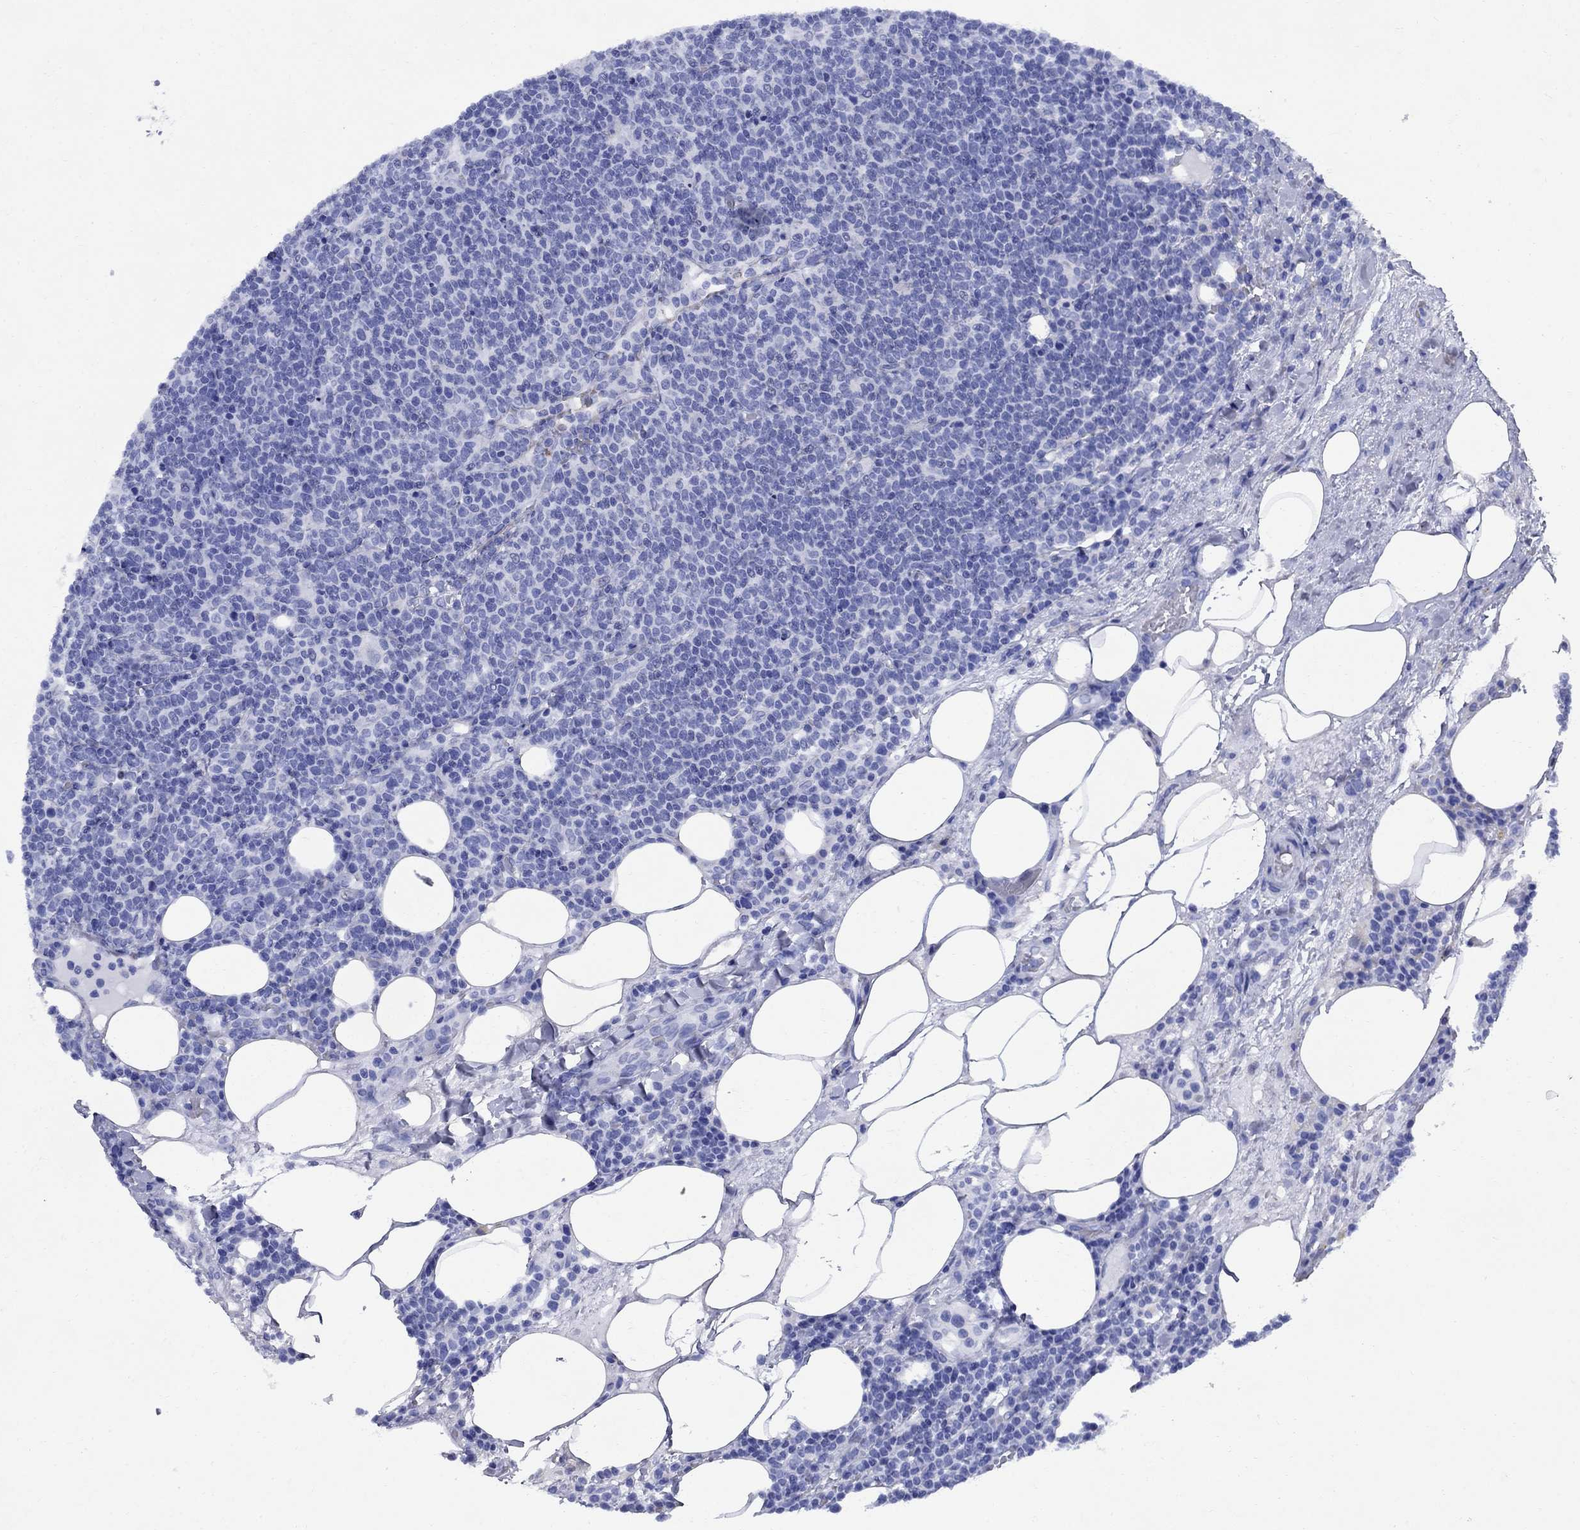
{"staining": {"intensity": "negative", "quantity": "none", "location": "none"}, "tissue": "lymphoma", "cell_type": "Tumor cells", "image_type": "cancer", "snomed": [{"axis": "morphology", "description": "Malignant lymphoma, non-Hodgkin's type, High grade"}, {"axis": "topography", "description": "Lymph node"}], "caption": "Tumor cells are negative for protein expression in human high-grade malignant lymphoma, non-Hodgkin's type.", "gene": "STAB2", "patient": {"sex": "male", "age": 61}}